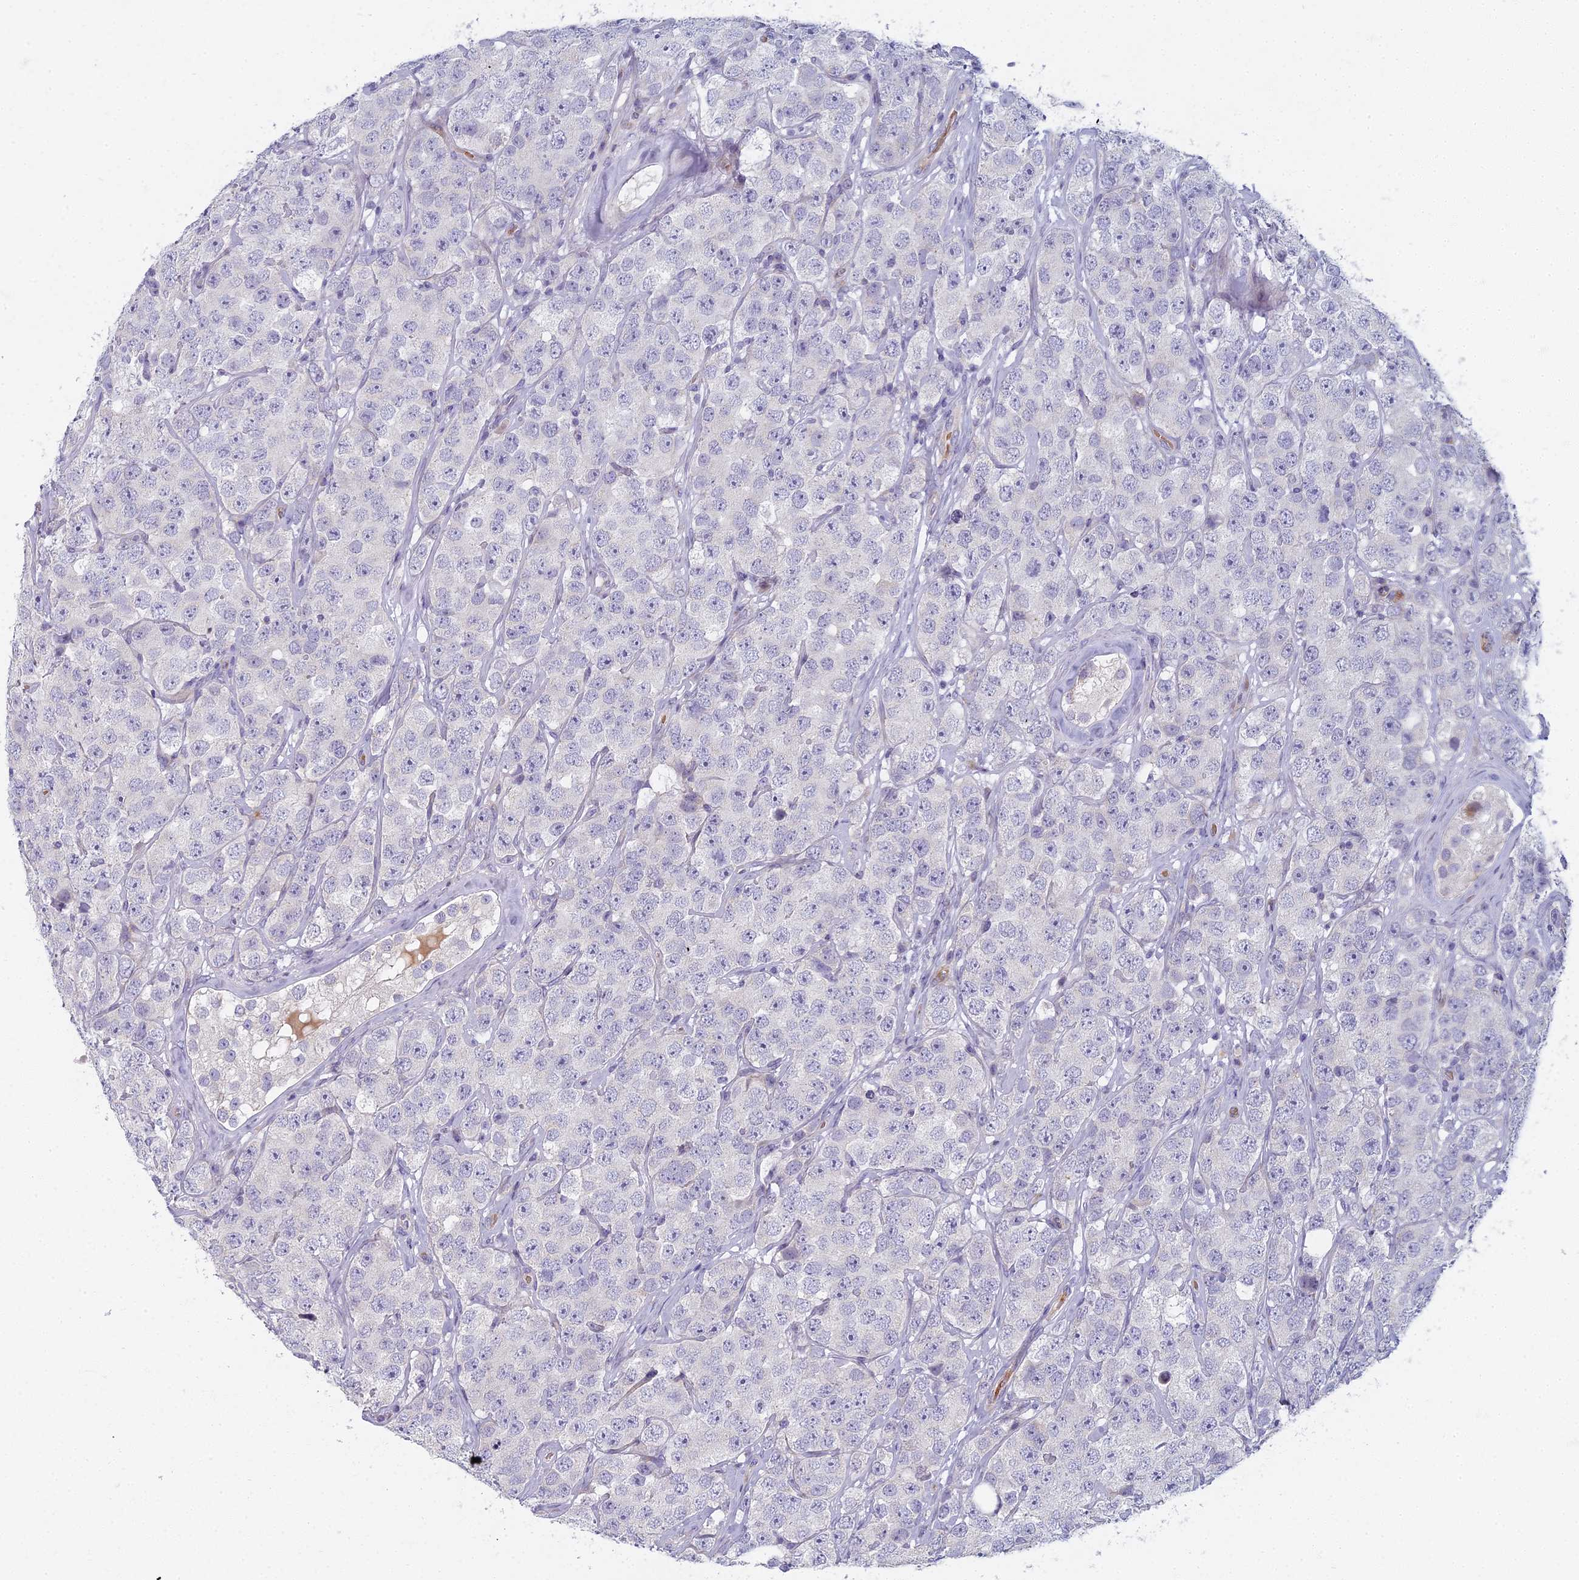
{"staining": {"intensity": "negative", "quantity": "none", "location": "none"}, "tissue": "testis cancer", "cell_type": "Tumor cells", "image_type": "cancer", "snomed": [{"axis": "morphology", "description": "Seminoma, NOS"}, {"axis": "topography", "description": "Testis"}], "caption": "Immunohistochemistry (IHC) micrograph of human seminoma (testis) stained for a protein (brown), which reveals no staining in tumor cells.", "gene": "ARL15", "patient": {"sex": "male", "age": 28}}